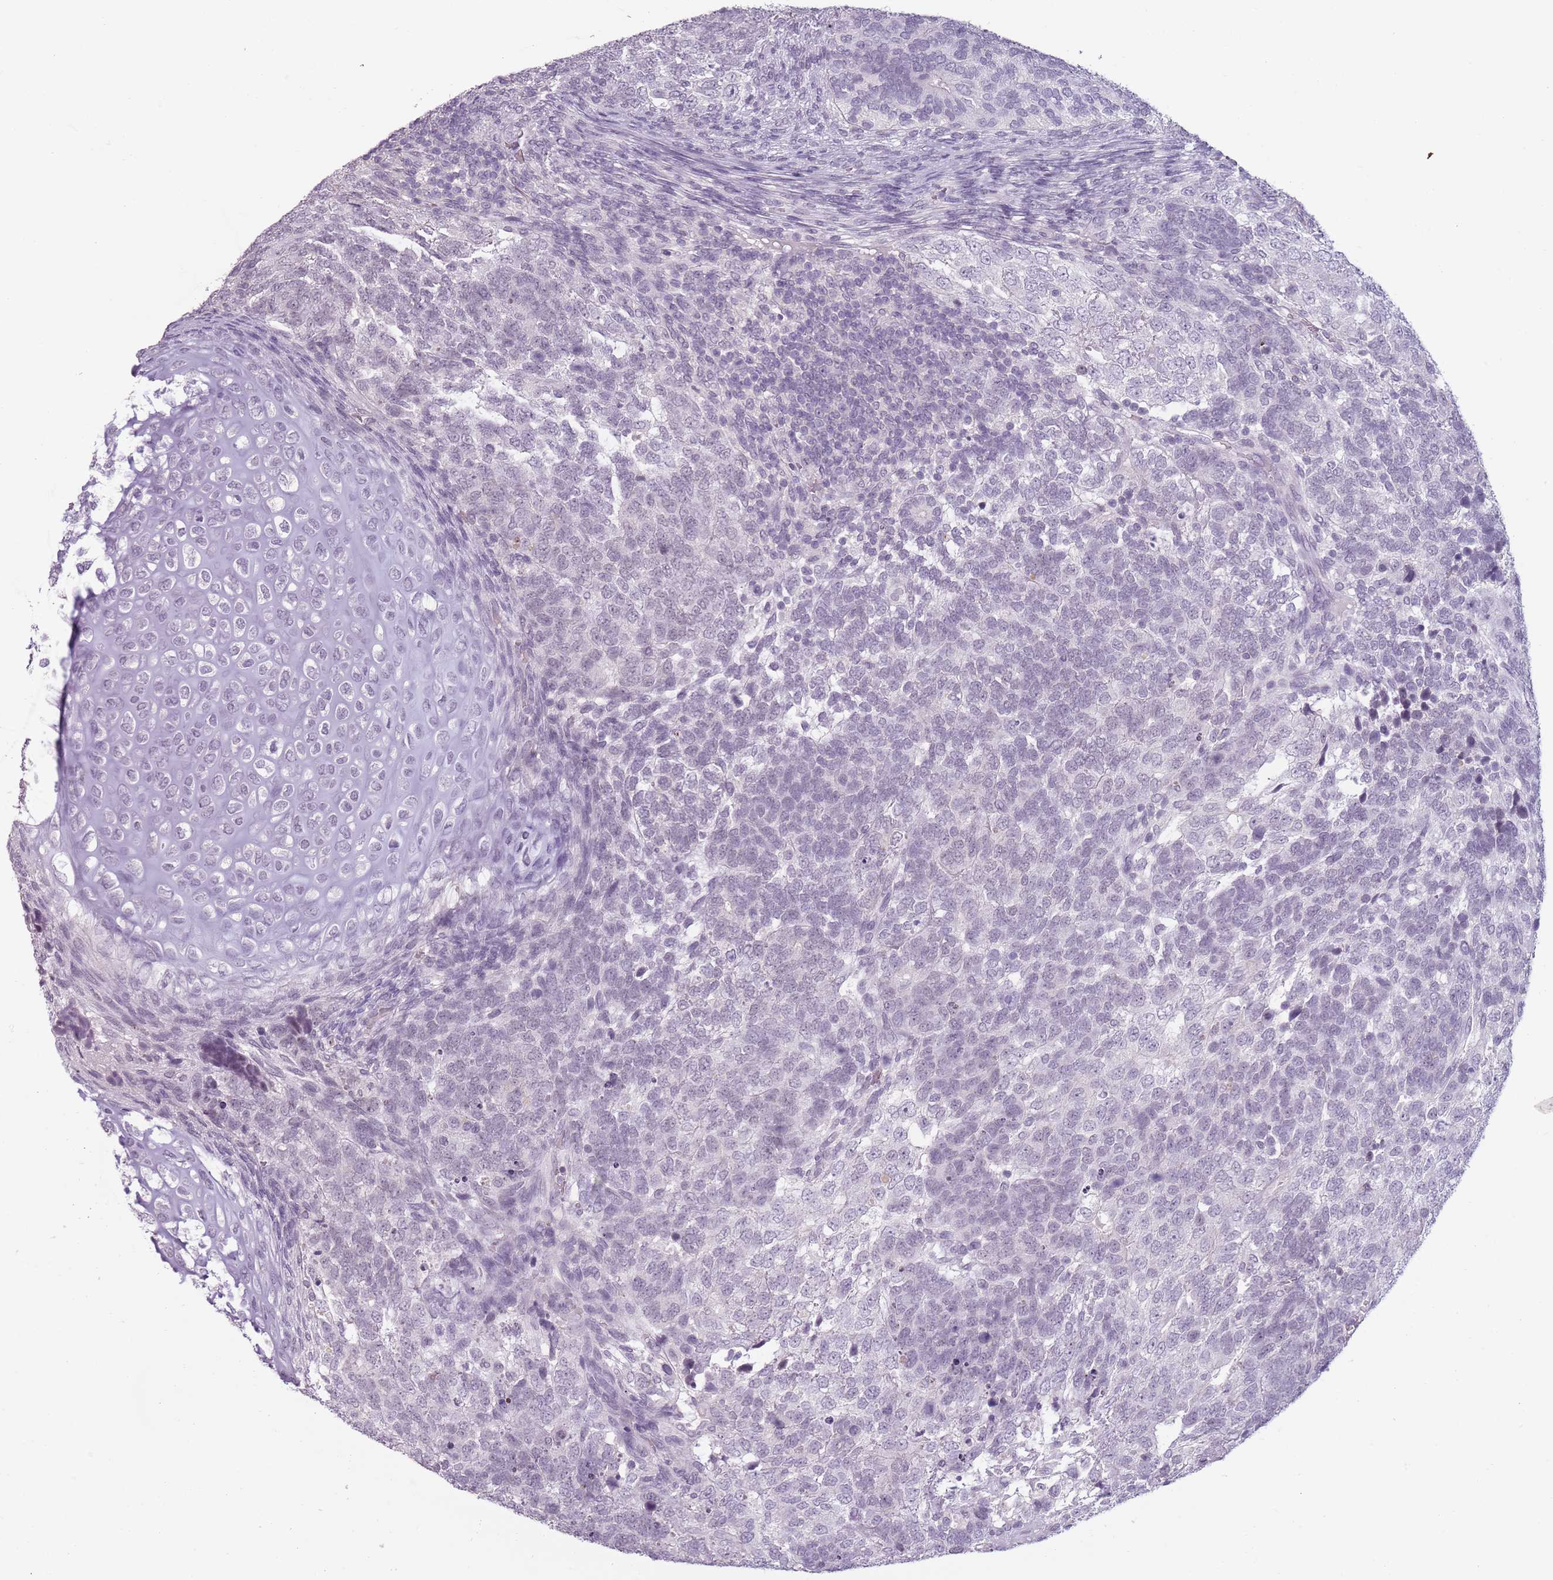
{"staining": {"intensity": "negative", "quantity": "none", "location": "none"}, "tissue": "testis cancer", "cell_type": "Tumor cells", "image_type": "cancer", "snomed": [{"axis": "morphology", "description": "Carcinoma, Embryonal, NOS"}, {"axis": "topography", "description": "Testis"}], "caption": "Human embryonal carcinoma (testis) stained for a protein using immunohistochemistry (IHC) reveals no staining in tumor cells.", "gene": "PIEZO1", "patient": {"sex": "male", "age": 23}}